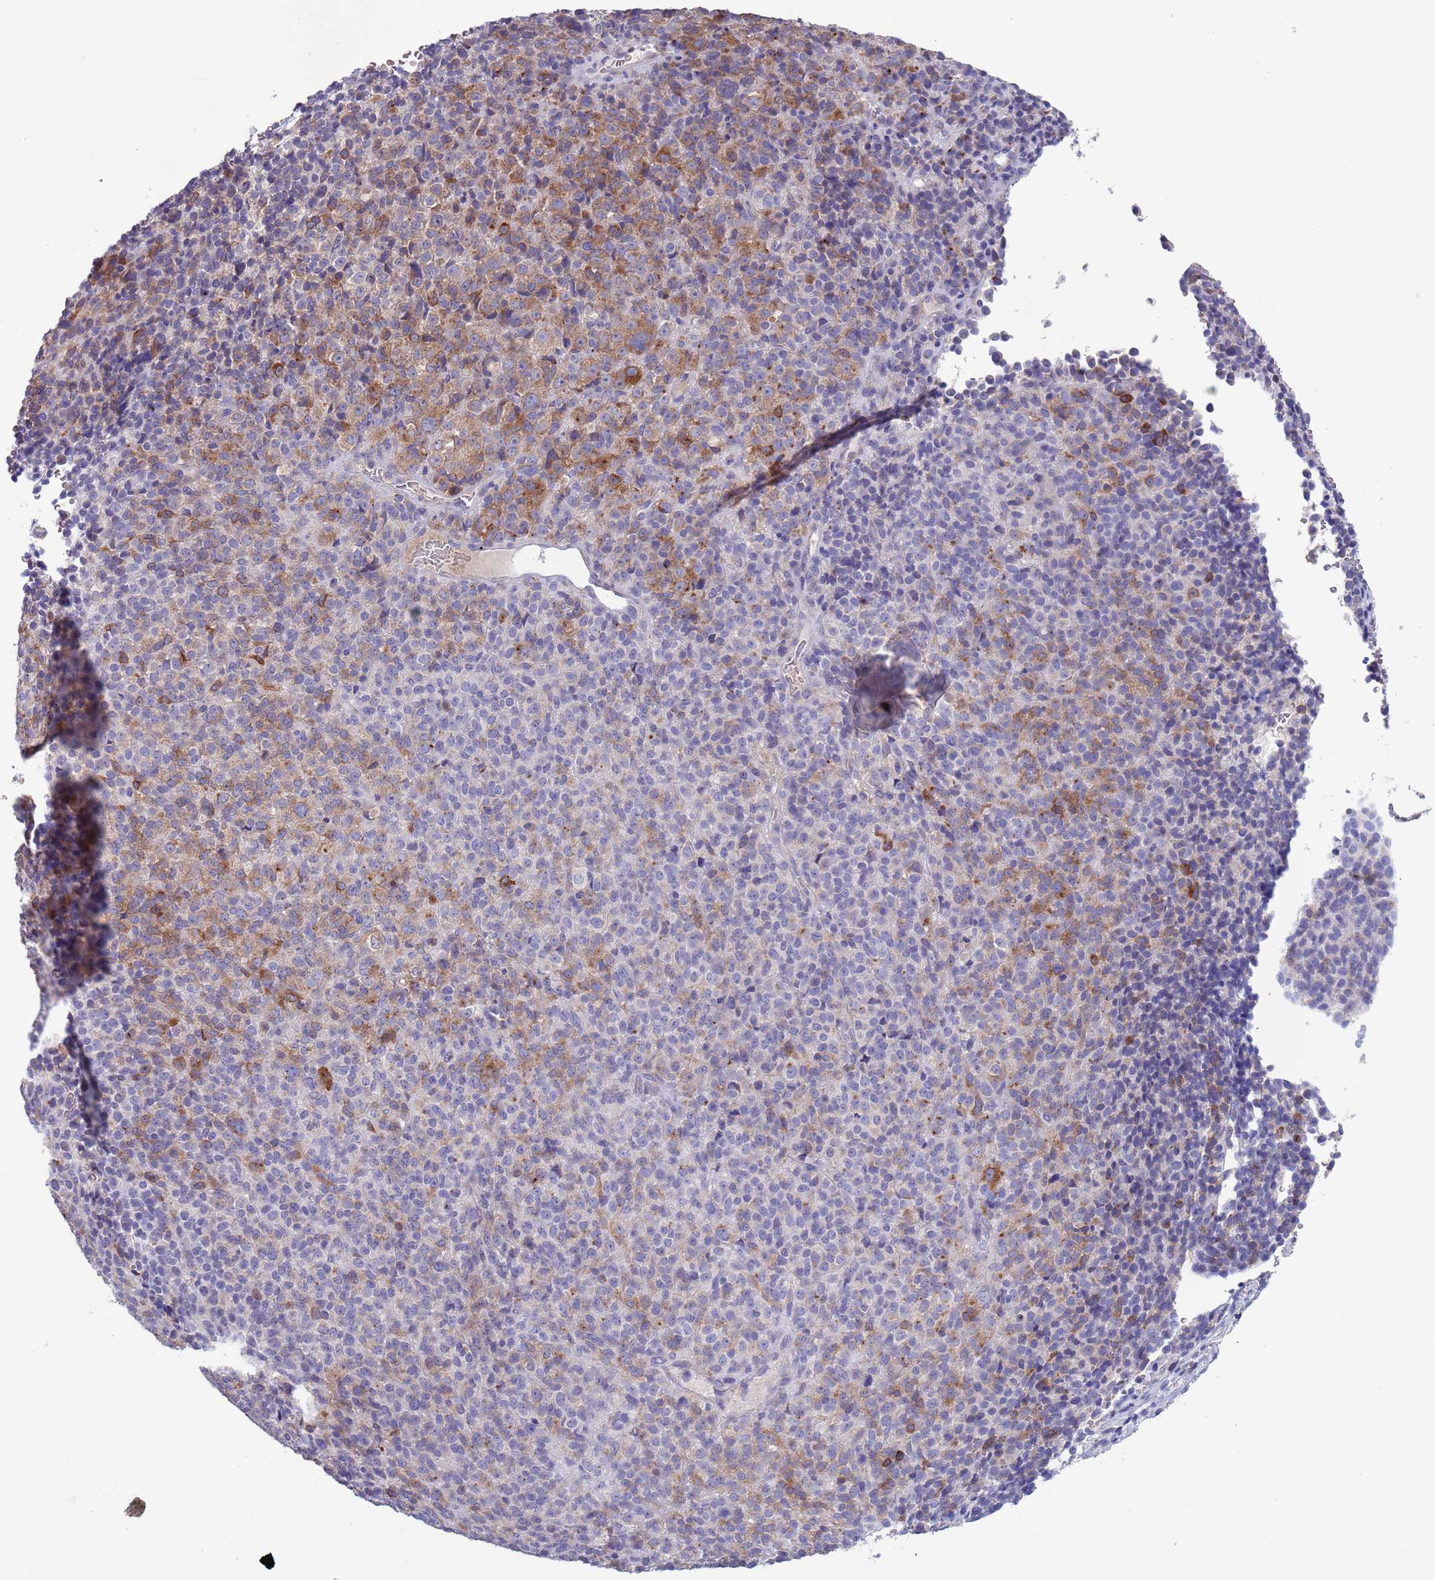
{"staining": {"intensity": "moderate", "quantity": "25%-75%", "location": "cytoplasmic/membranous"}, "tissue": "melanoma", "cell_type": "Tumor cells", "image_type": "cancer", "snomed": [{"axis": "morphology", "description": "Malignant melanoma, Metastatic site"}, {"axis": "topography", "description": "Brain"}], "caption": "A brown stain shows moderate cytoplasmic/membranous staining of a protein in human melanoma tumor cells.", "gene": "ACSBG1", "patient": {"sex": "female", "age": 56}}